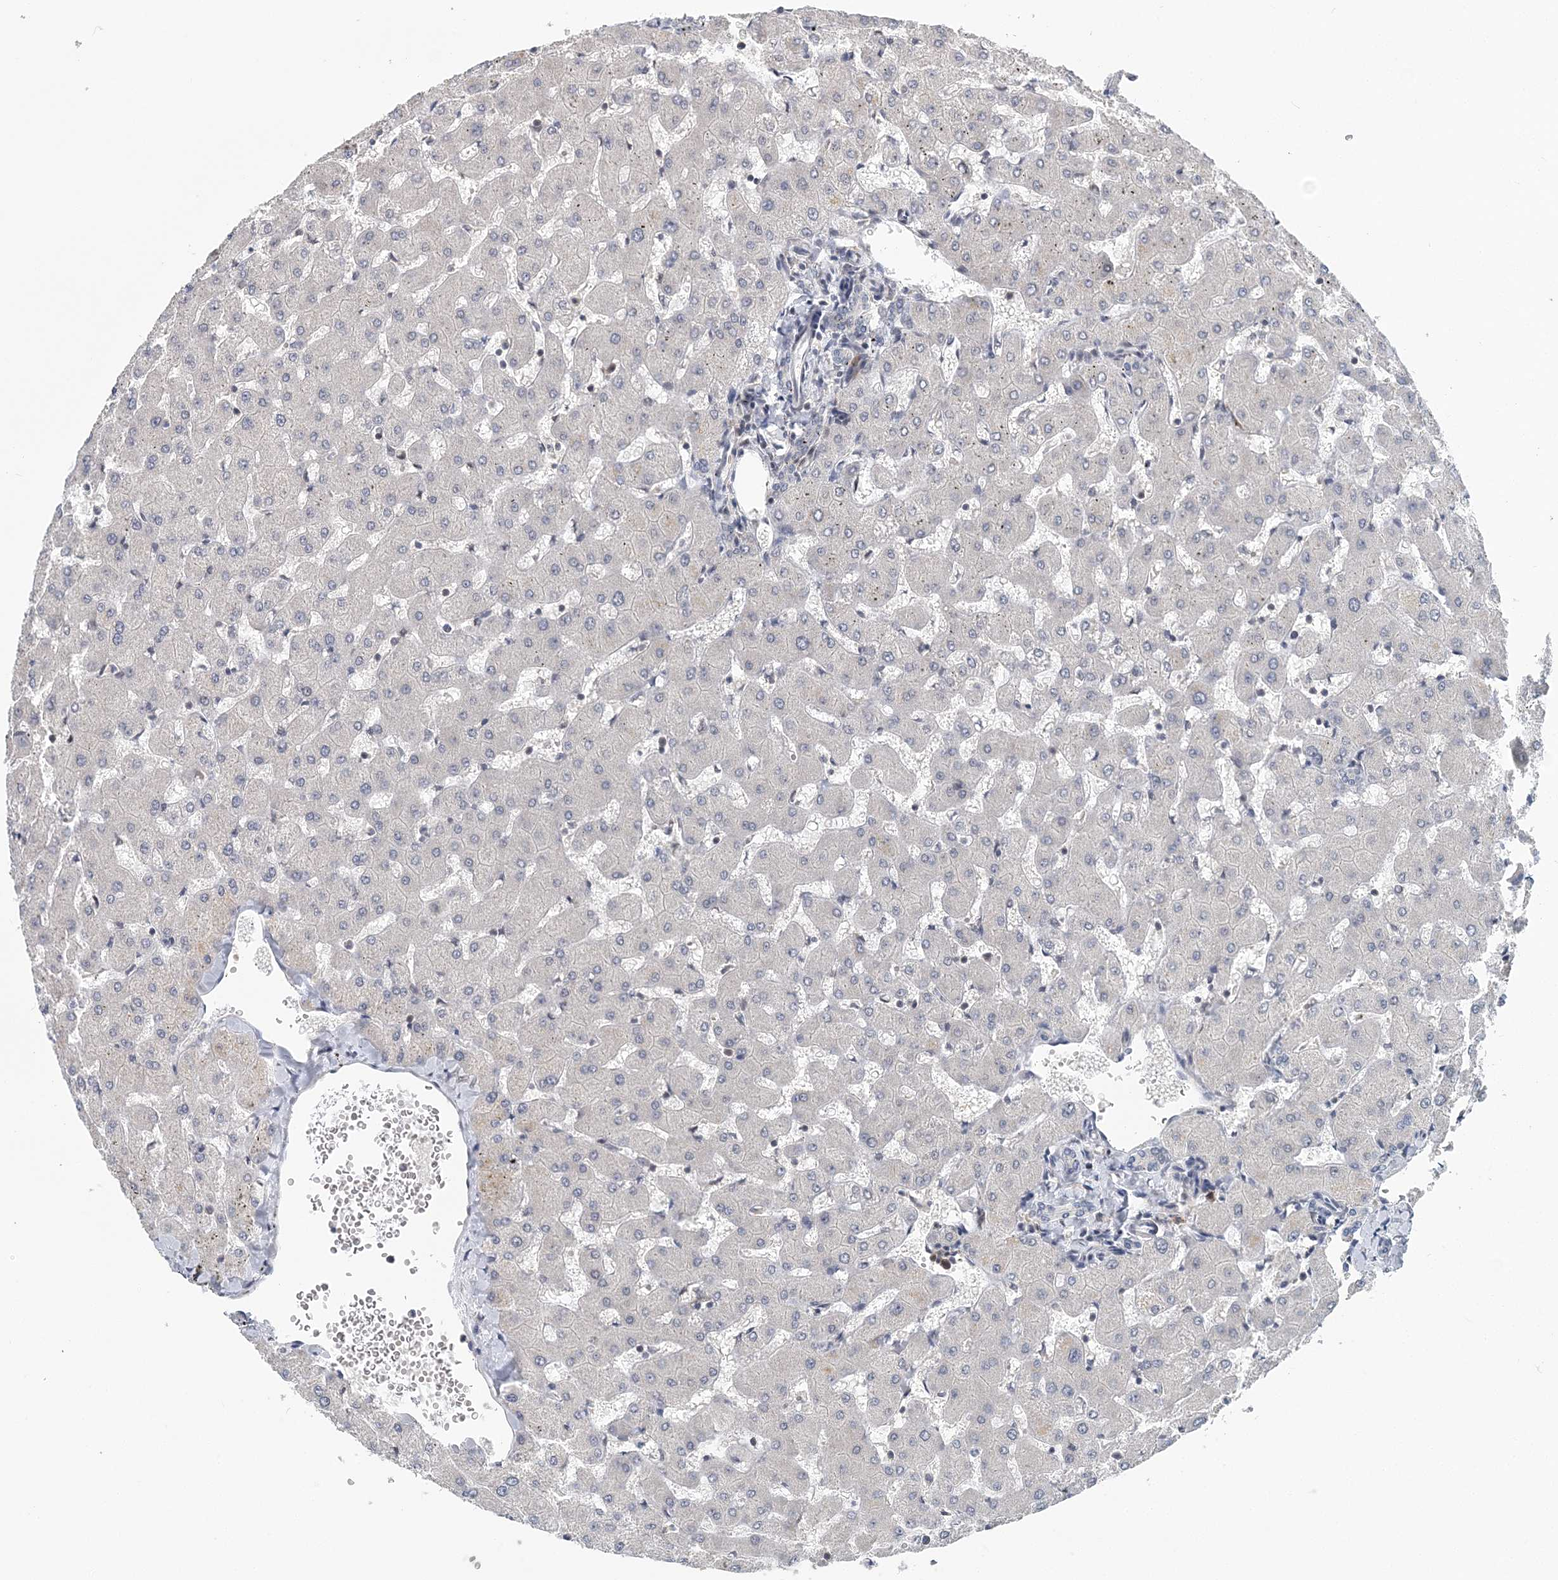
{"staining": {"intensity": "negative", "quantity": "none", "location": "none"}, "tissue": "liver", "cell_type": "Cholangiocytes", "image_type": "normal", "snomed": [{"axis": "morphology", "description": "Normal tissue, NOS"}, {"axis": "topography", "description": "Liver"}], "caption": "Benign liver was stained to show a protein in brown. There is no significant expression in cholangiocytes. (Brightfield microscopy of DAB (3,3'-diaminobenzidine) IHC at high magnification).", "gene": "HYCC2", "patient": {"sex": "female", "age": 63}}